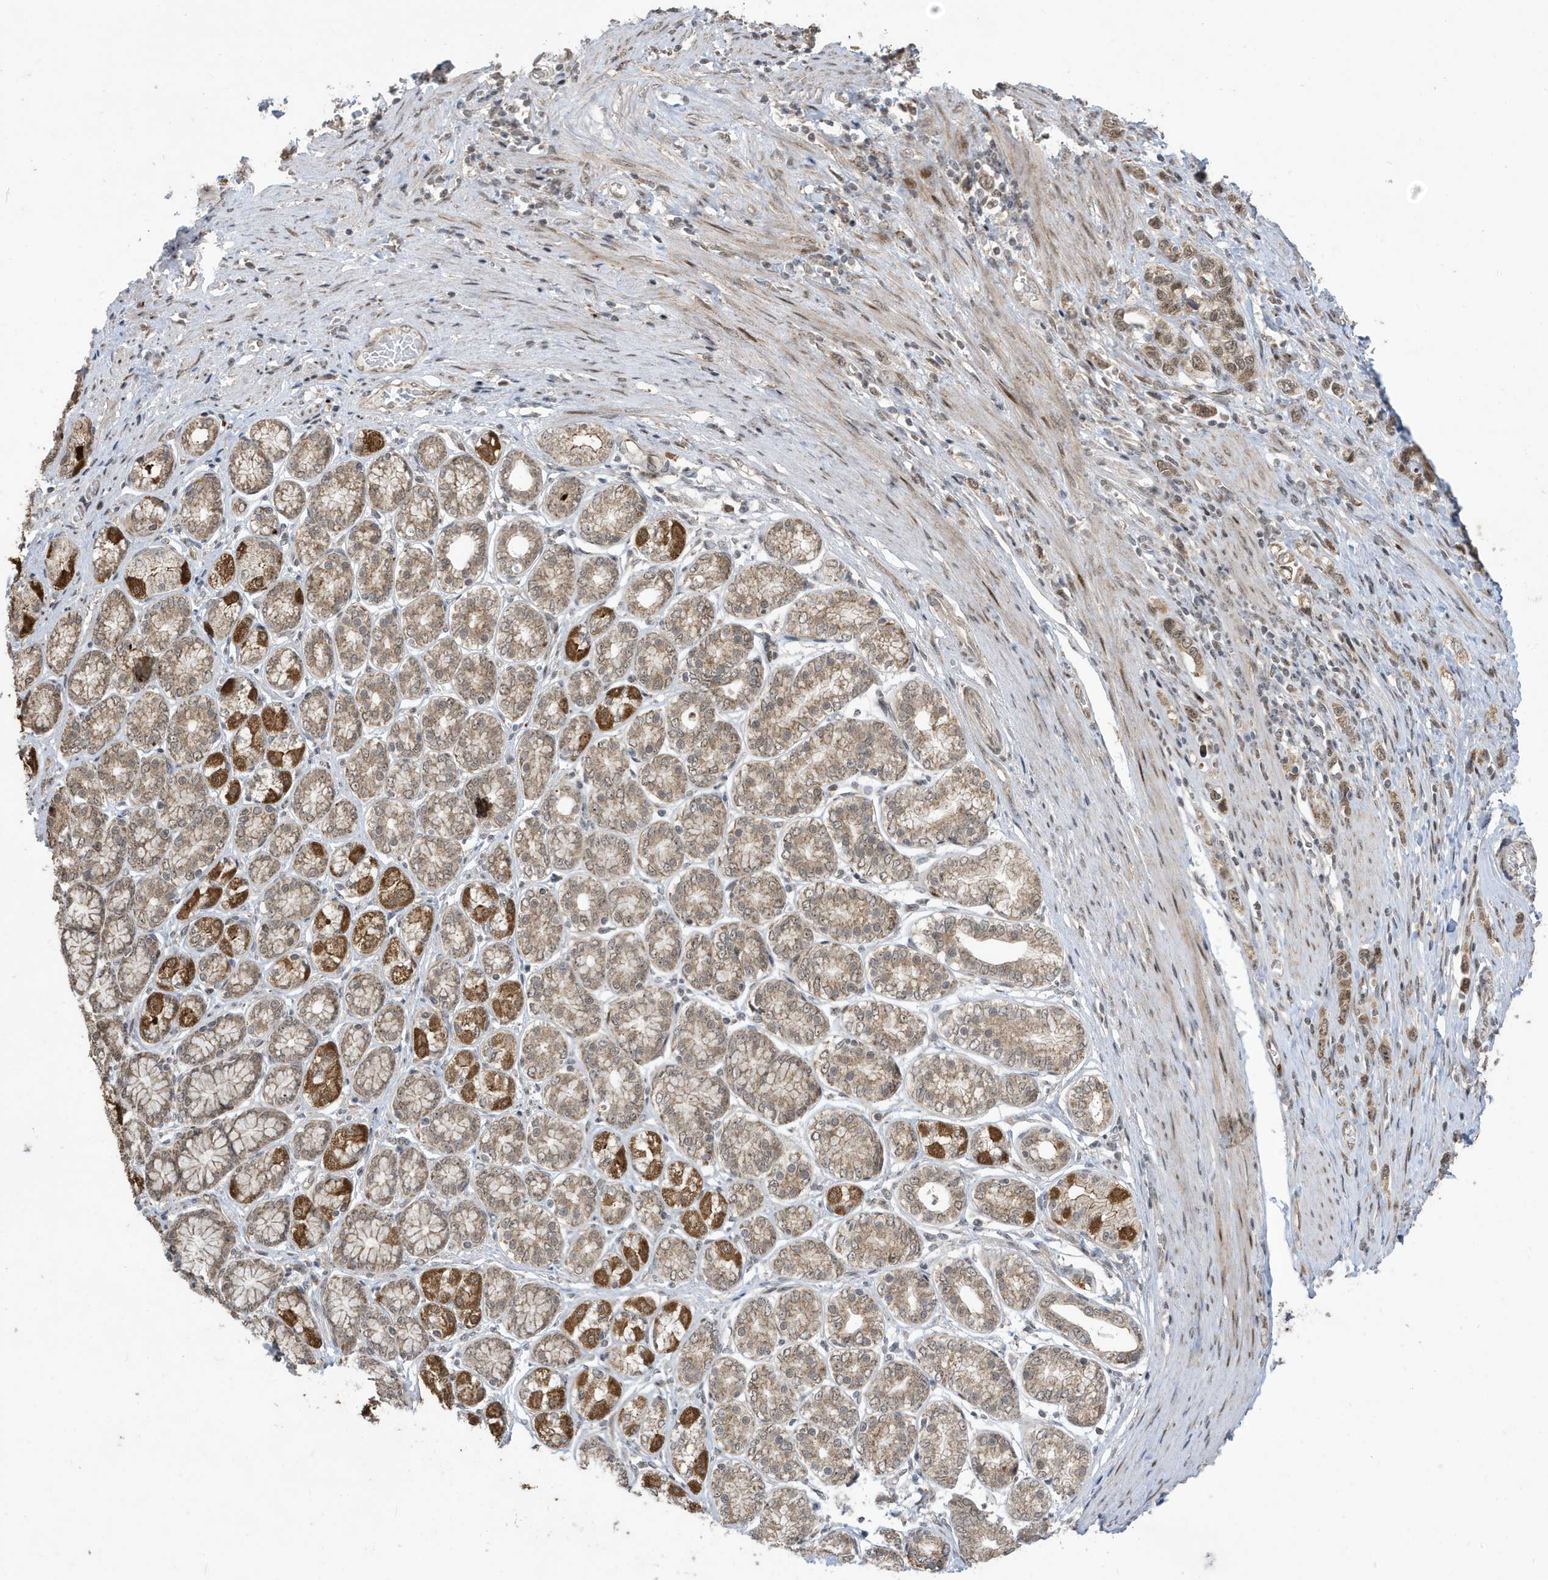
{"staining": {"intensity": "moderate", "quantity": ">75%", "location": "nuclear"}, "tissue": "stomach cancer", "cell_type": "Tumor cells", "image_type": "cancer", "snomed": [{"axis": "morphology", "description": "Normal tissue, NOS"}, {"axis": "morphology", "description": "Adenocarcinoma, NOS"}, {"axis": "topography", "description": "Stomach, upper"}, {"axis": "topography", "description": "Stomach"}], "caption": "This is a micrograph of immunohistochemistry staining of adenocarcinoma (stomach), which shows moderate staining in the nuclear of tumor cells.", "gene": "FAM9B", "patient": {"sex": "female", "age": 65}}